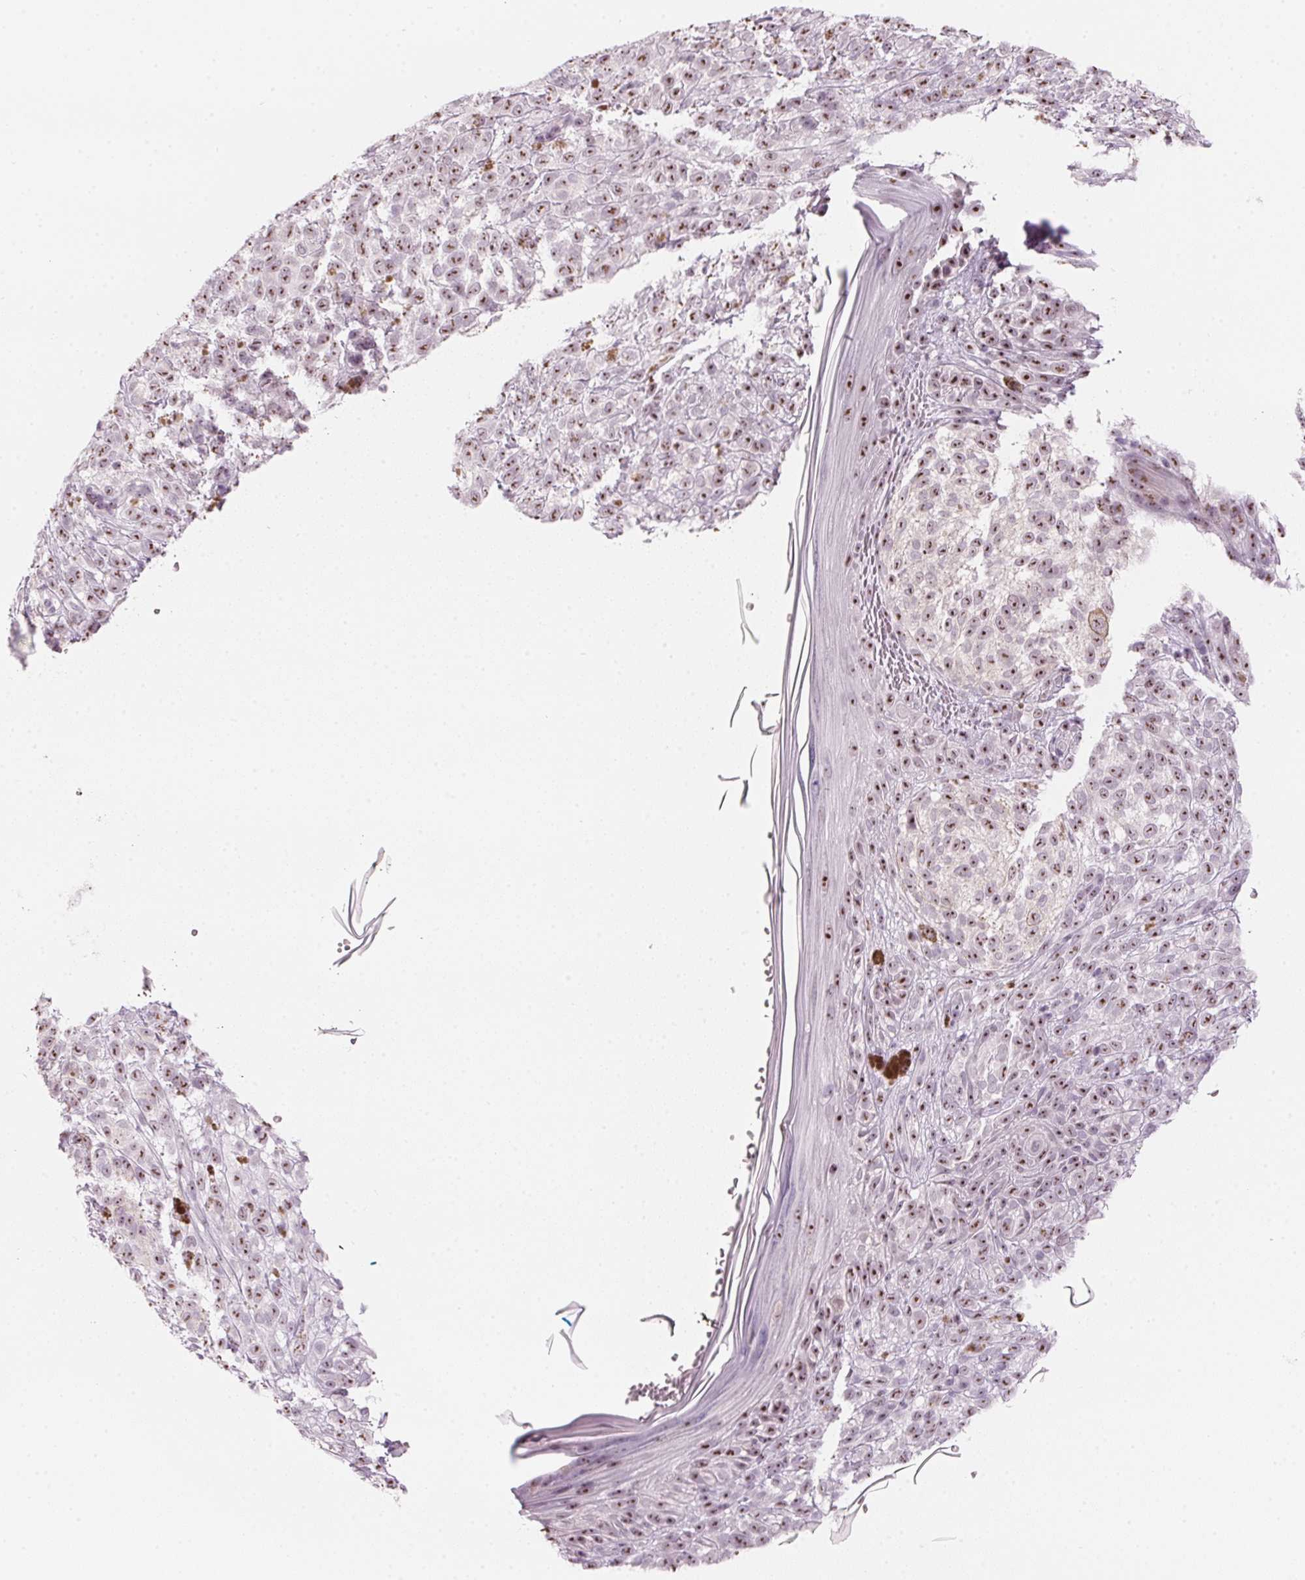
{"staining": {"intensity": "moderate", "quantity": ">75%", "location": "nuclear"}, "tissue": "melanoma", "cell_type": "Tumor cells", "image_type": "cancer", "snomed": [{"axis": "morphology", "description": "Malignant melanoma, NOS"}, {"axis": "topography", "description": "Skin"}], "caption": "Moderate nuclear staining is identified in approximately >75% of tumor cells in melanoma.", "gene": "DNTTIP2", "patient": {"sex": "female", "age": 86}}